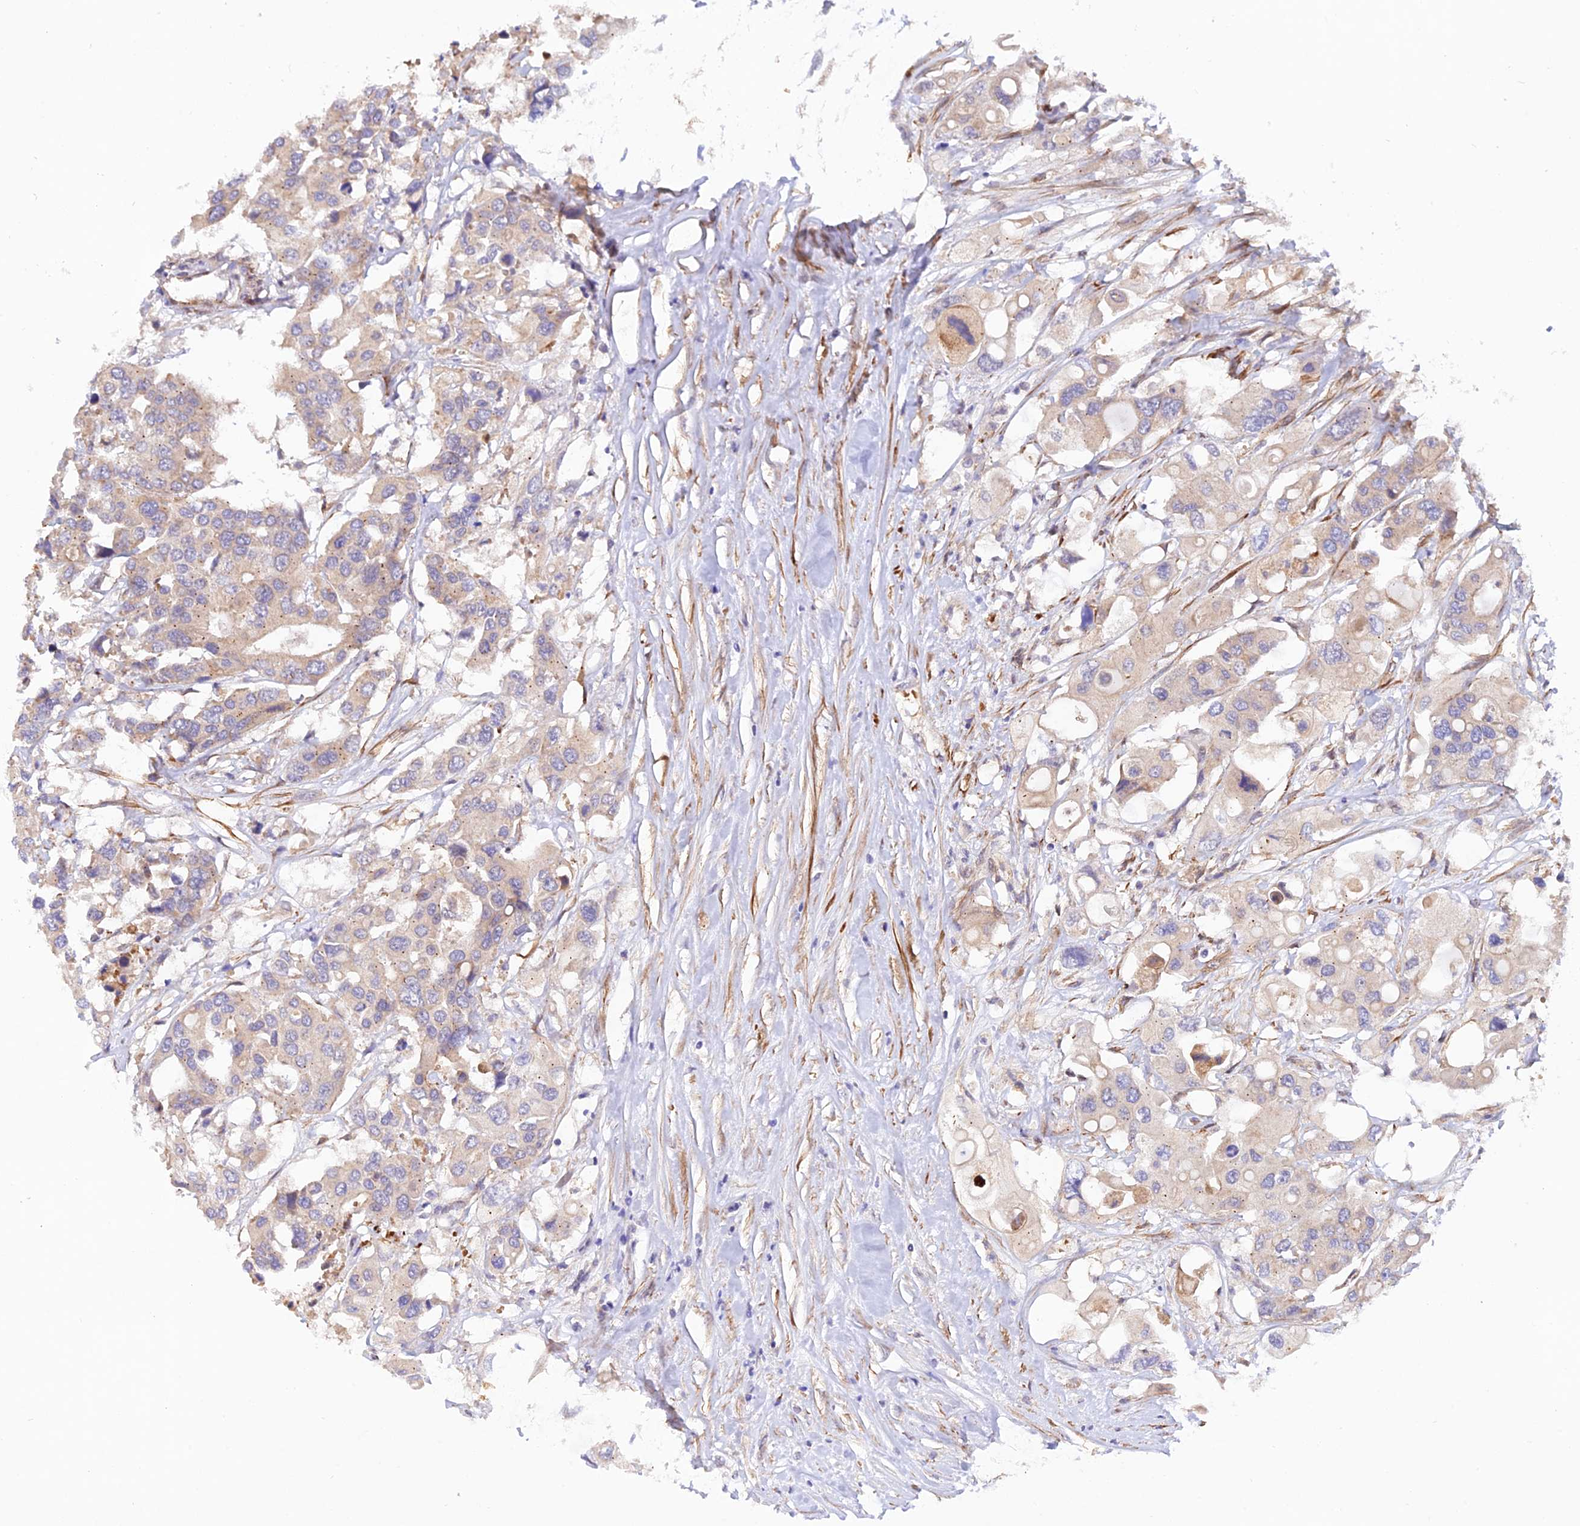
{"staining": {"intensity": "negative", "quantity": "none", "location": "none"}, "tissue": "colorectal cancer", "cell_type": "Tumor cells", "image_type": "cancer", "snomed": [{"axis": "morphology", "description": "Adenocarcinoma, NOS"}, {"axis": "topography", "description": "Colon"}], "caption": "Immunohistochemistry image of neoplastic tissue: human colorectal adenocarcinoma stained with DAB displays no significant protein positivity in tumor cells.", "gene": "WDFY4", "patient": {"sex": "male", "age": 77}}